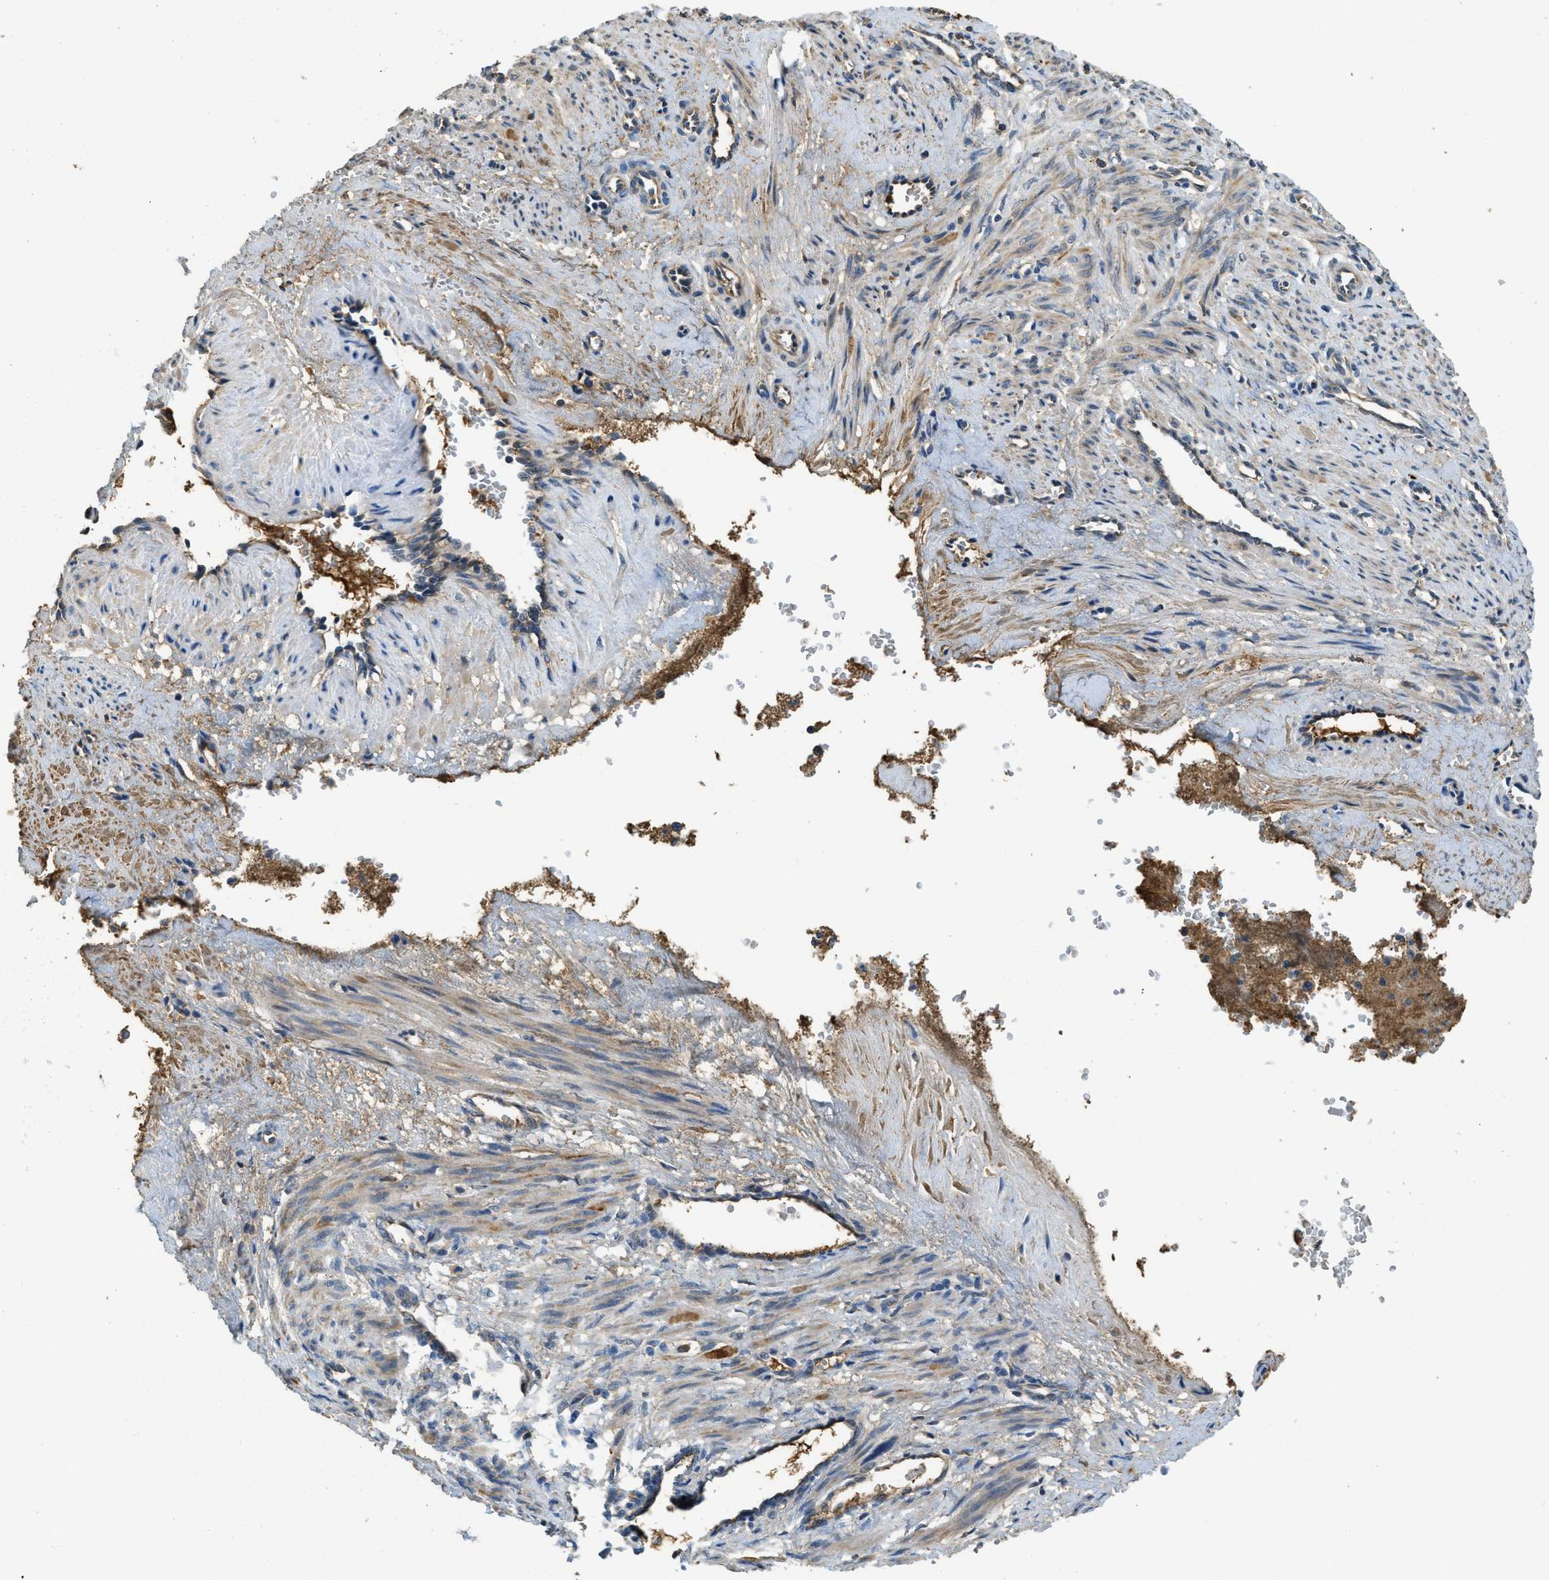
{"staining": {"intensity": "weak", "quantity": "<25%", "location": "cytoplasmic/membranous"}, "tissue": "smooth muscle", "cell_type": "Smooth muscle cells", "image_type": "normal", "snomed": [{"axis": "morphology", "description": "Normal tissue, NOS"}, {"axis": "topography", "description": "Endometrium"}], "caption": "Smooth muscle cells are negative for protein expression in benign human smooth muscle. (DAB immunohistochemistry (IHC) visualized using brightfield microscopy, high magnification).", "gene": "RIPK2", "patient": {"sex": "female", "age": 33}}